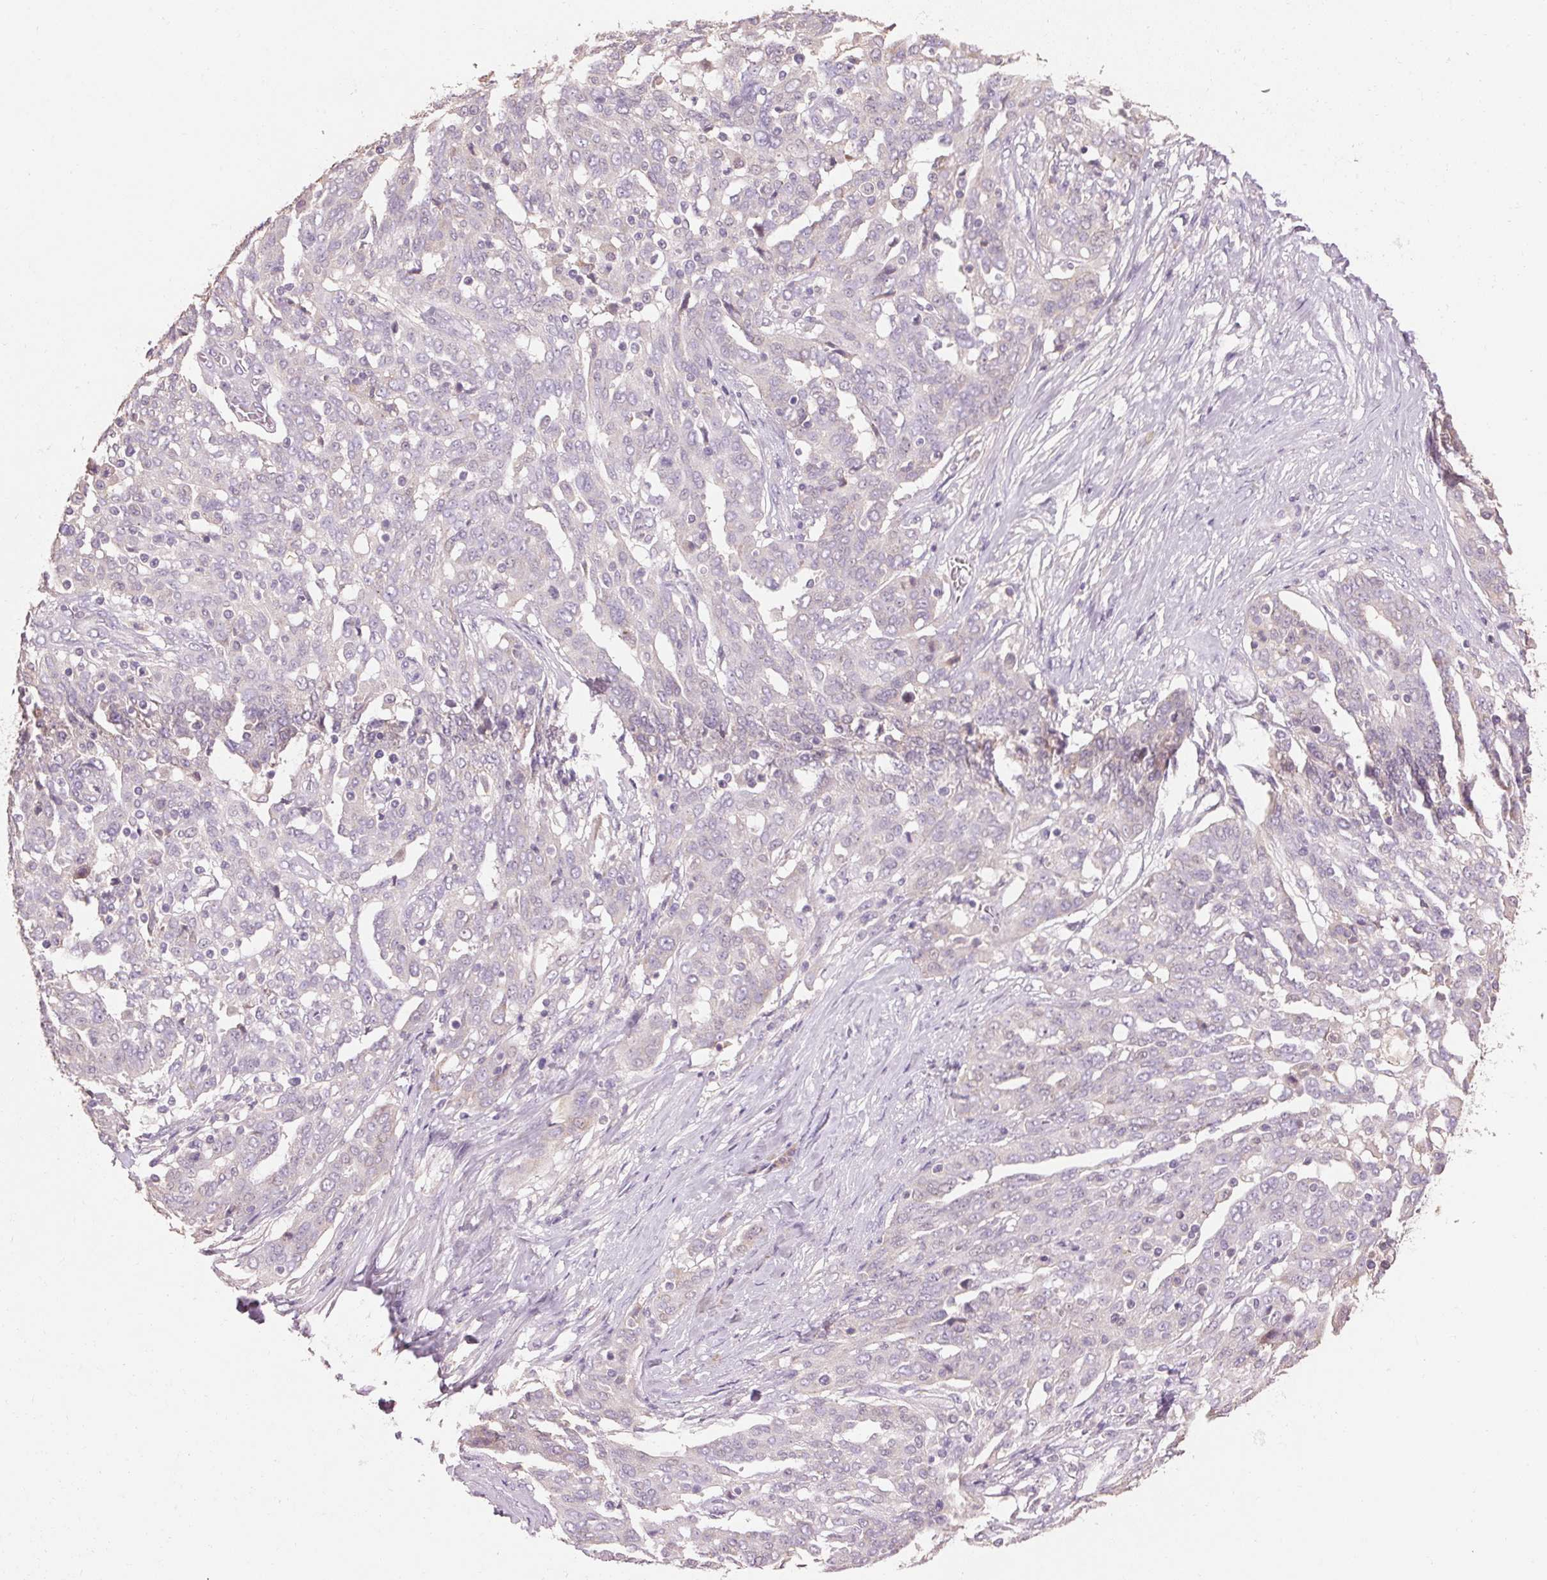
{"staining": {"intensity": "negative", "quantity": "none", "location": "none"}, "tissue": "ovarian cancer", "cell_type": "Tumor cells", "image_type": "cancer", "snomed": [{"axis": "morphology", "description": "Cystadenocarcinoma, serous, NOS"}, {"axis": "topography", "description": "Ovary"}], "caption": "This is an immunohistochemistry micrograph of ovarian cancer (serous cystadenocarcinoma). There is no positivity in tumor cells.", "gene": "LYZL6", "patient": {"sex": "female", "age": 67}}